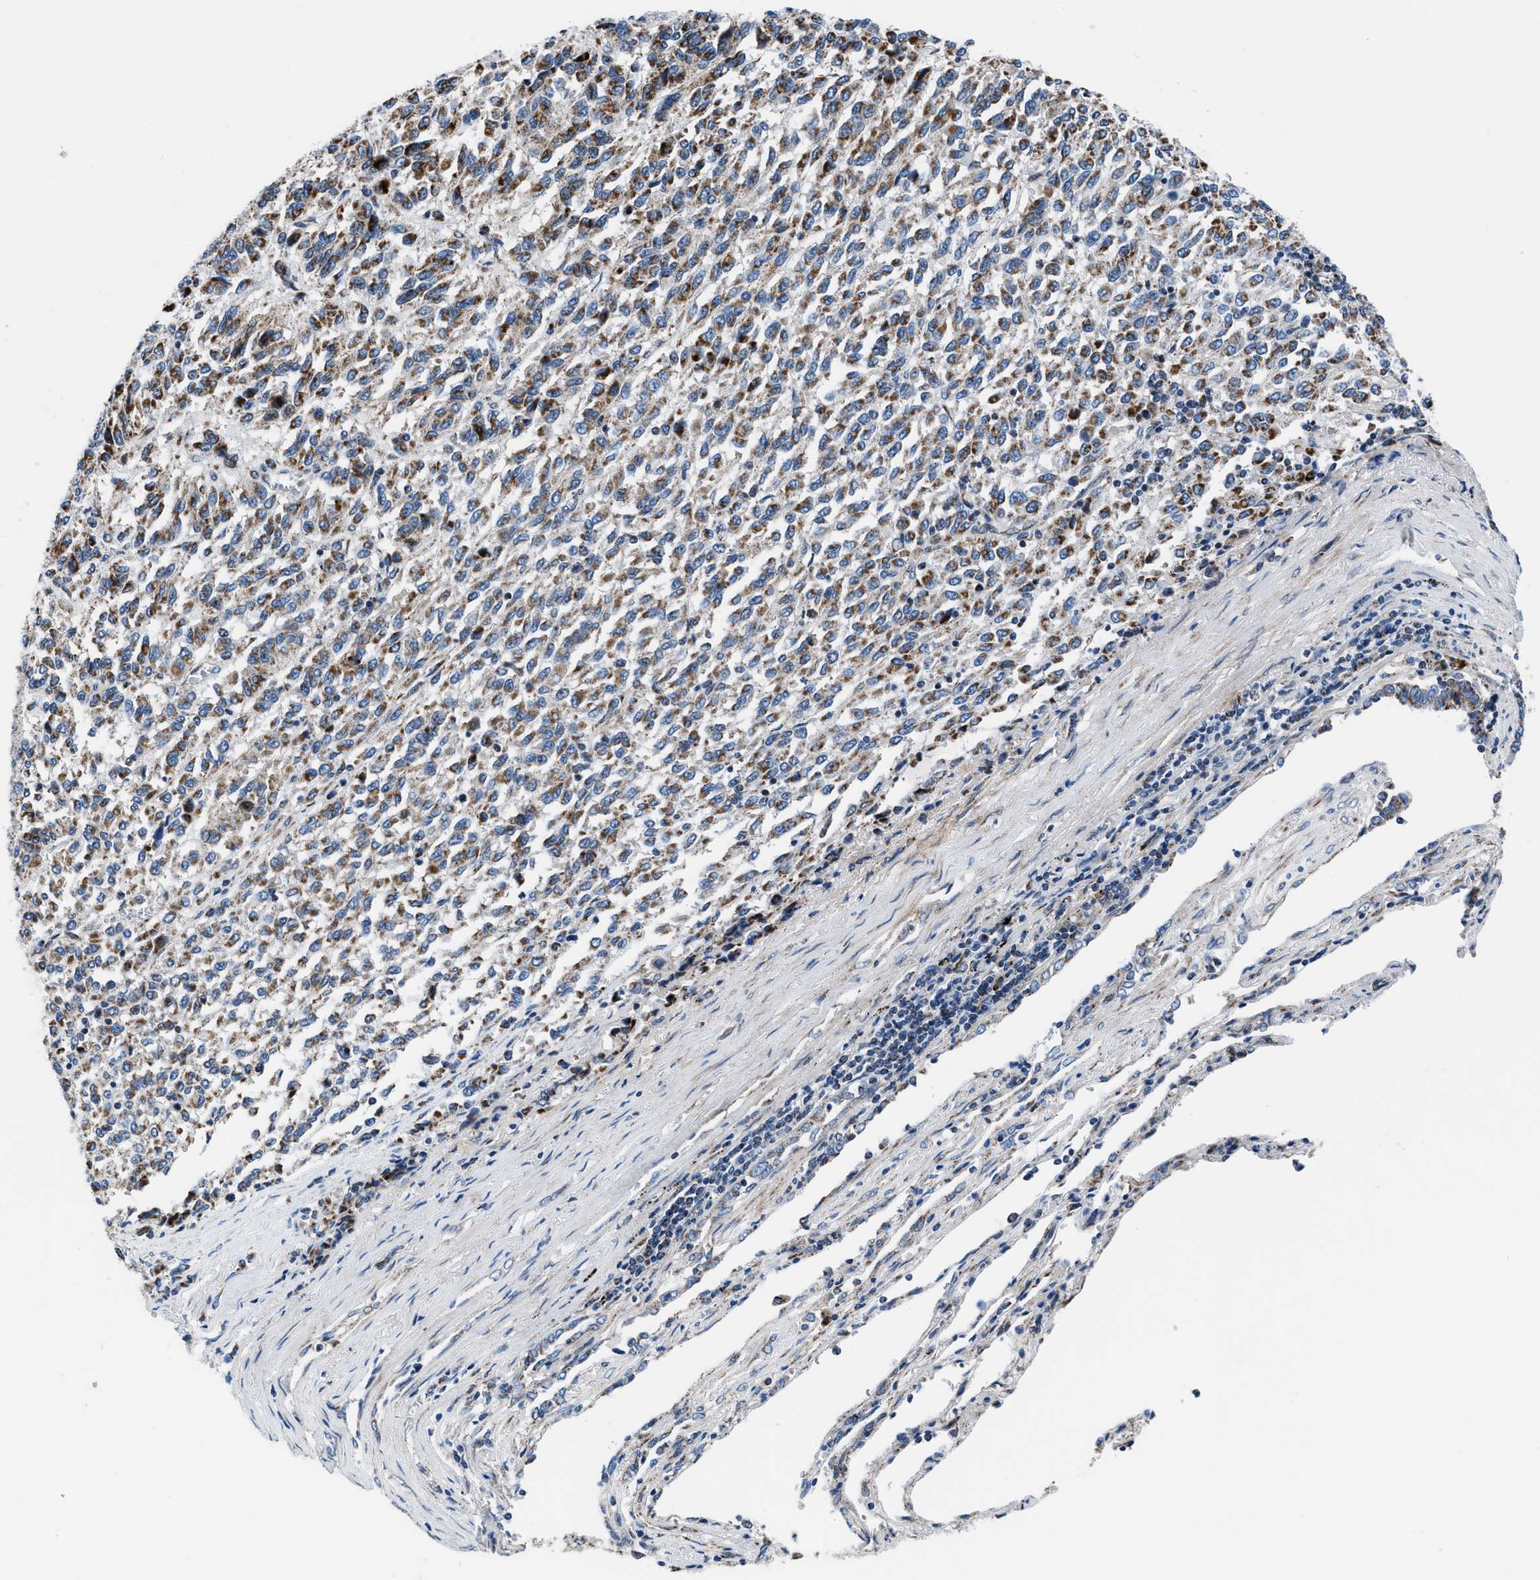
{"staining": {"intensity": "moderate", "quantity": ">75%", "location": "cytoplasmic/membranous"}, "tissue": "melanoma", "cell_type": "Tumor cells", "image_type": "cancer", "snomed": [{"axis": "morphology", "description": "Malignant melanoma, Metastatic site"}, {"axis": "topography", "description": "Lung"}], "caption": "Protein expression analysis of melanoma demonstrates moderate cytoplasmic/membranous positivity in approximately >75% of tumor cells. The protein of interest is stained brown, and the nuclei are stained in blue (DAB (3,3'-diaminobenzidine) IHC with brightfield microscopy, high magnification).", "gene": "LMO2", "patient": {"sex": "male", "age": 64}}